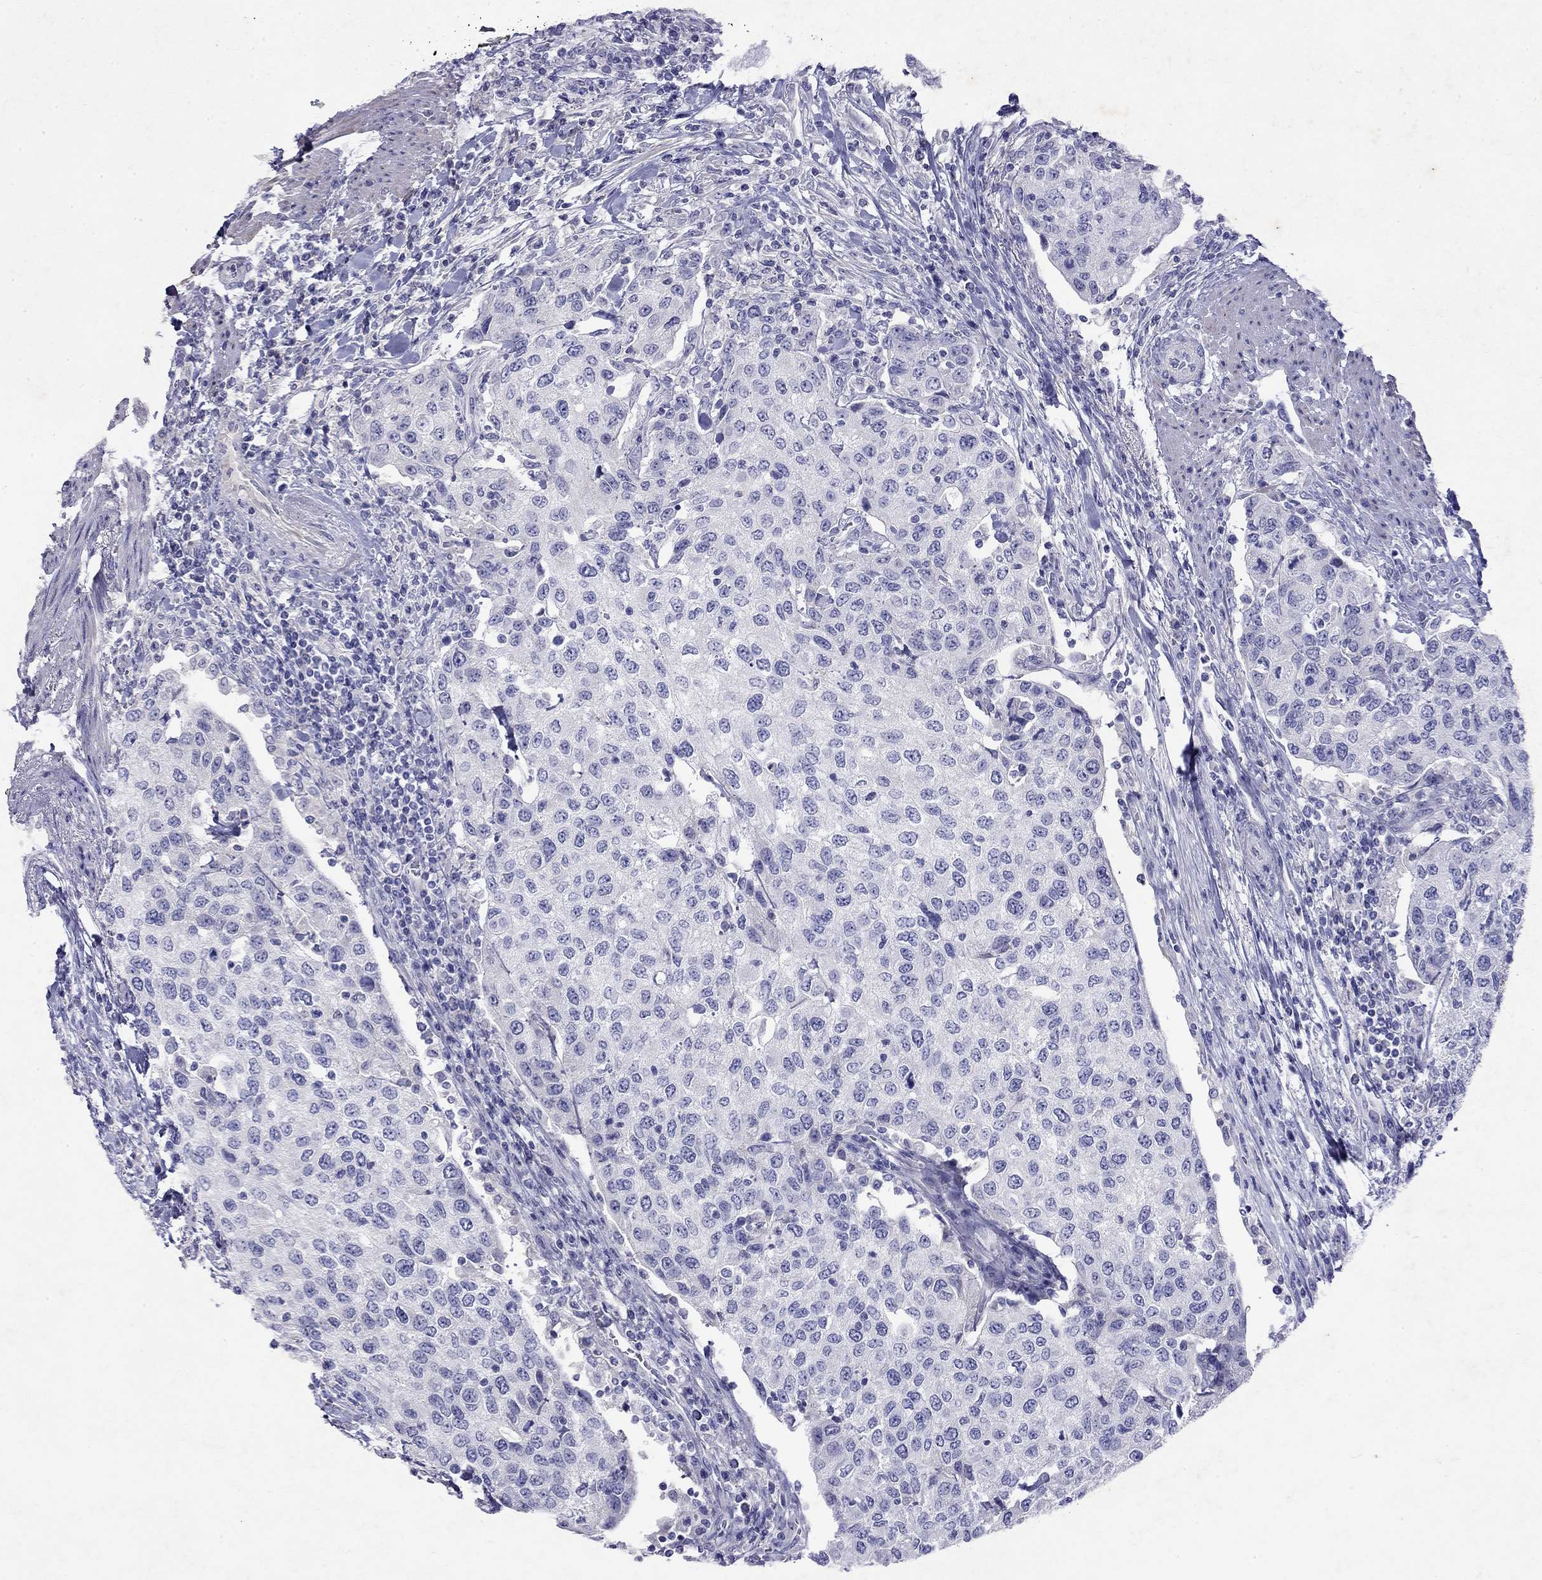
{"staining": {"intensity": "negative", "quantity": "none", "location": "none"}, "tissue": "urothelial cancer", "cell_type": "Tumor cells", "image_type": "cancer", "snomed": [{"axis": "morphology", "description": "Urothelial carcinoma, High grade"}, {"axis": "topography", "description": "Urinary bladder"}], "caption": "Immunohistochemistry (IHC) micrograph of neoplastic tissue: human urothelial cancer stained with DAB demonstrates no significant protein positivity in tumor cells.", "gene": "GNAT3", "patient": {"sex": "female", "age": 78}}